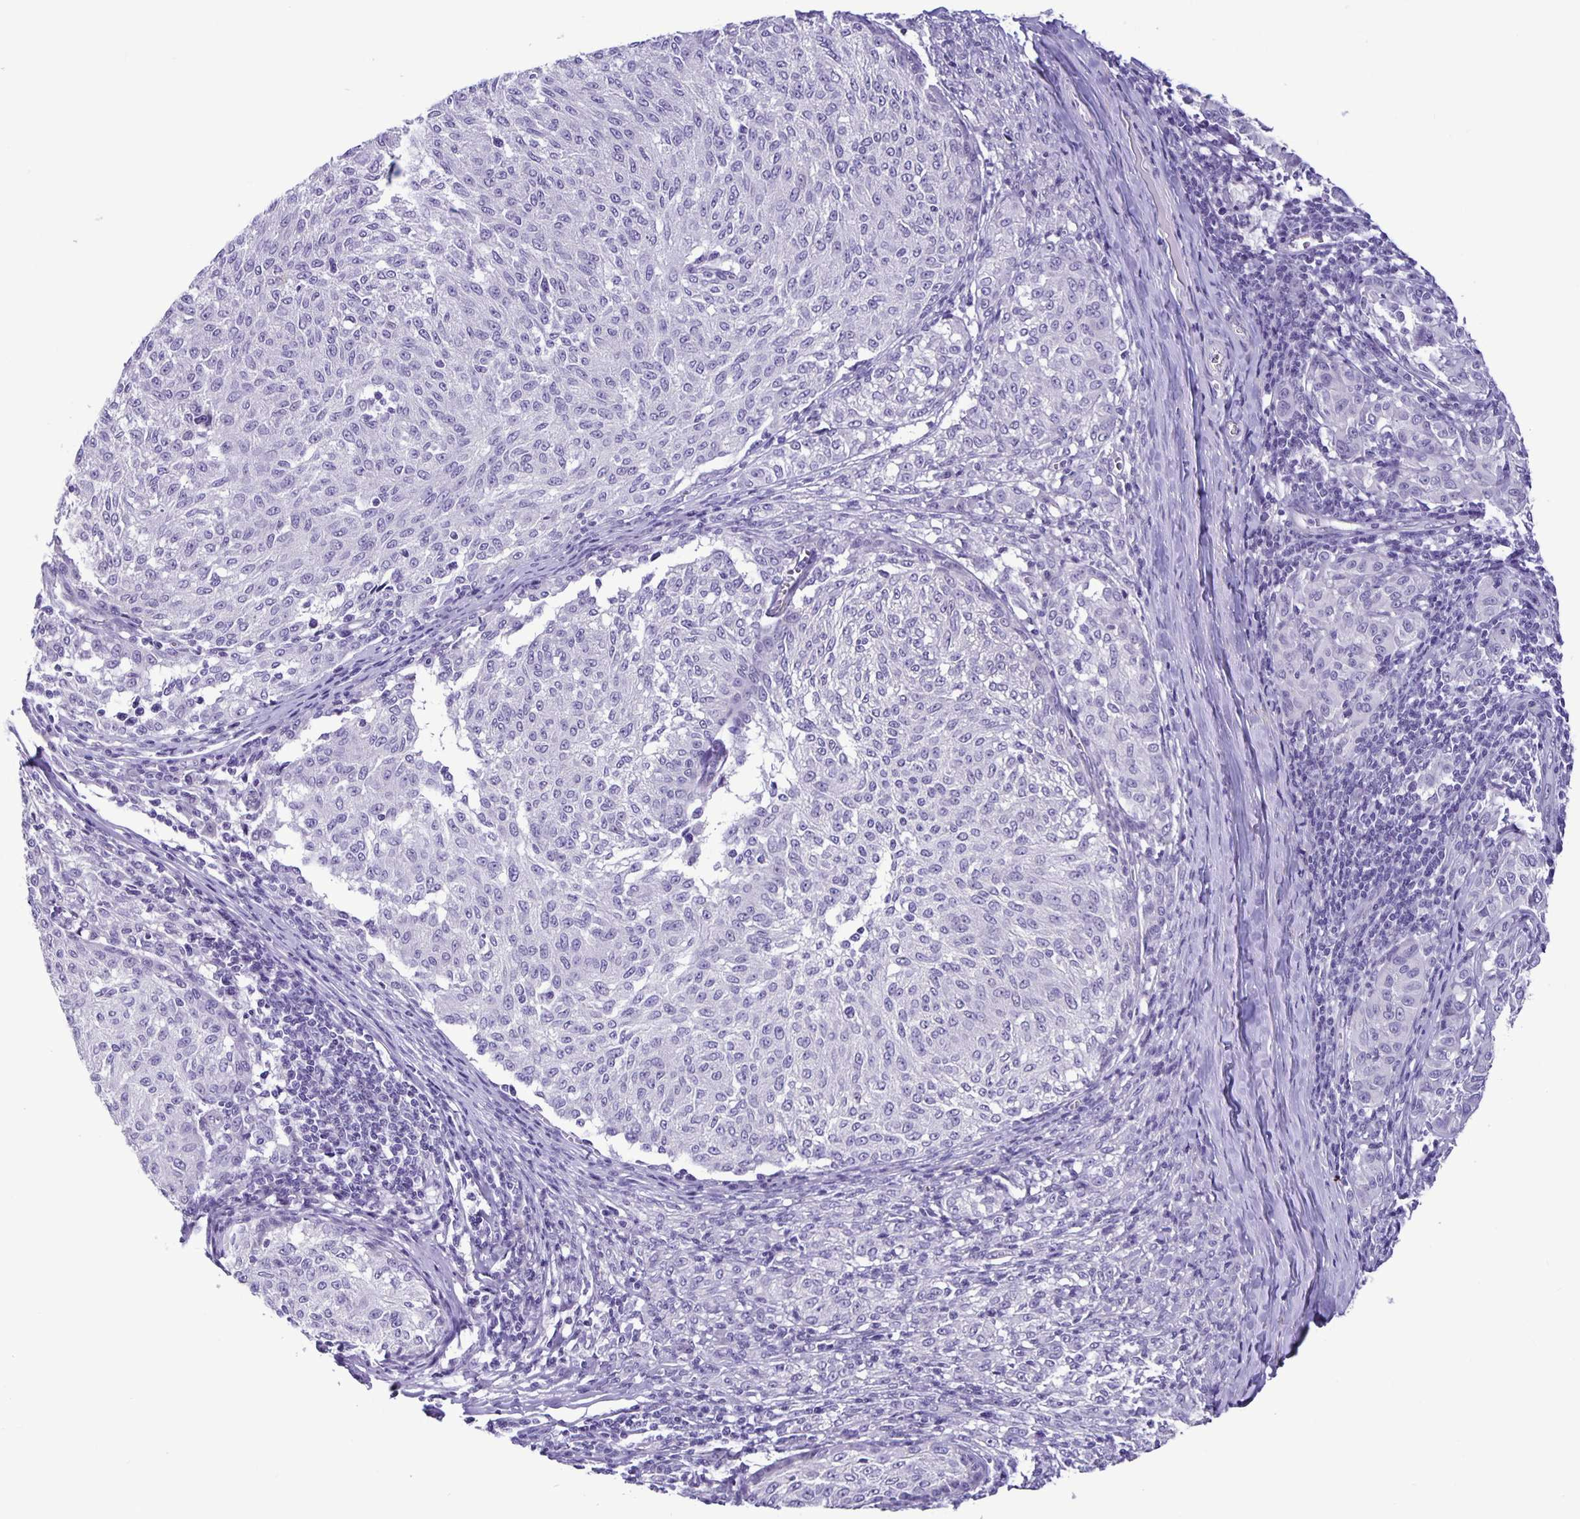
{"staining": {"intensity": "negative", "quantity": "none", "location": "none"}, "tissue": "melanoma", "cell_type": "Tumor cells", "image_type": "cancer", "snomed": [{"axis": "morphology", "description": "Malignant melanoma, NOS"}, {"axis": "topography", "description": "Skin"}], "caption": "Tumor cells show no significant protein expression in melanoma. Brightfield microscopy of immunohistochemistry (IHC) stained with DAB (3,3'-diaminobenzidine) (brown) and hematoxylin (blue), captured at high magnification.", "gene": "FOSL2", "patient": {"sex": "female", "age": 72}}